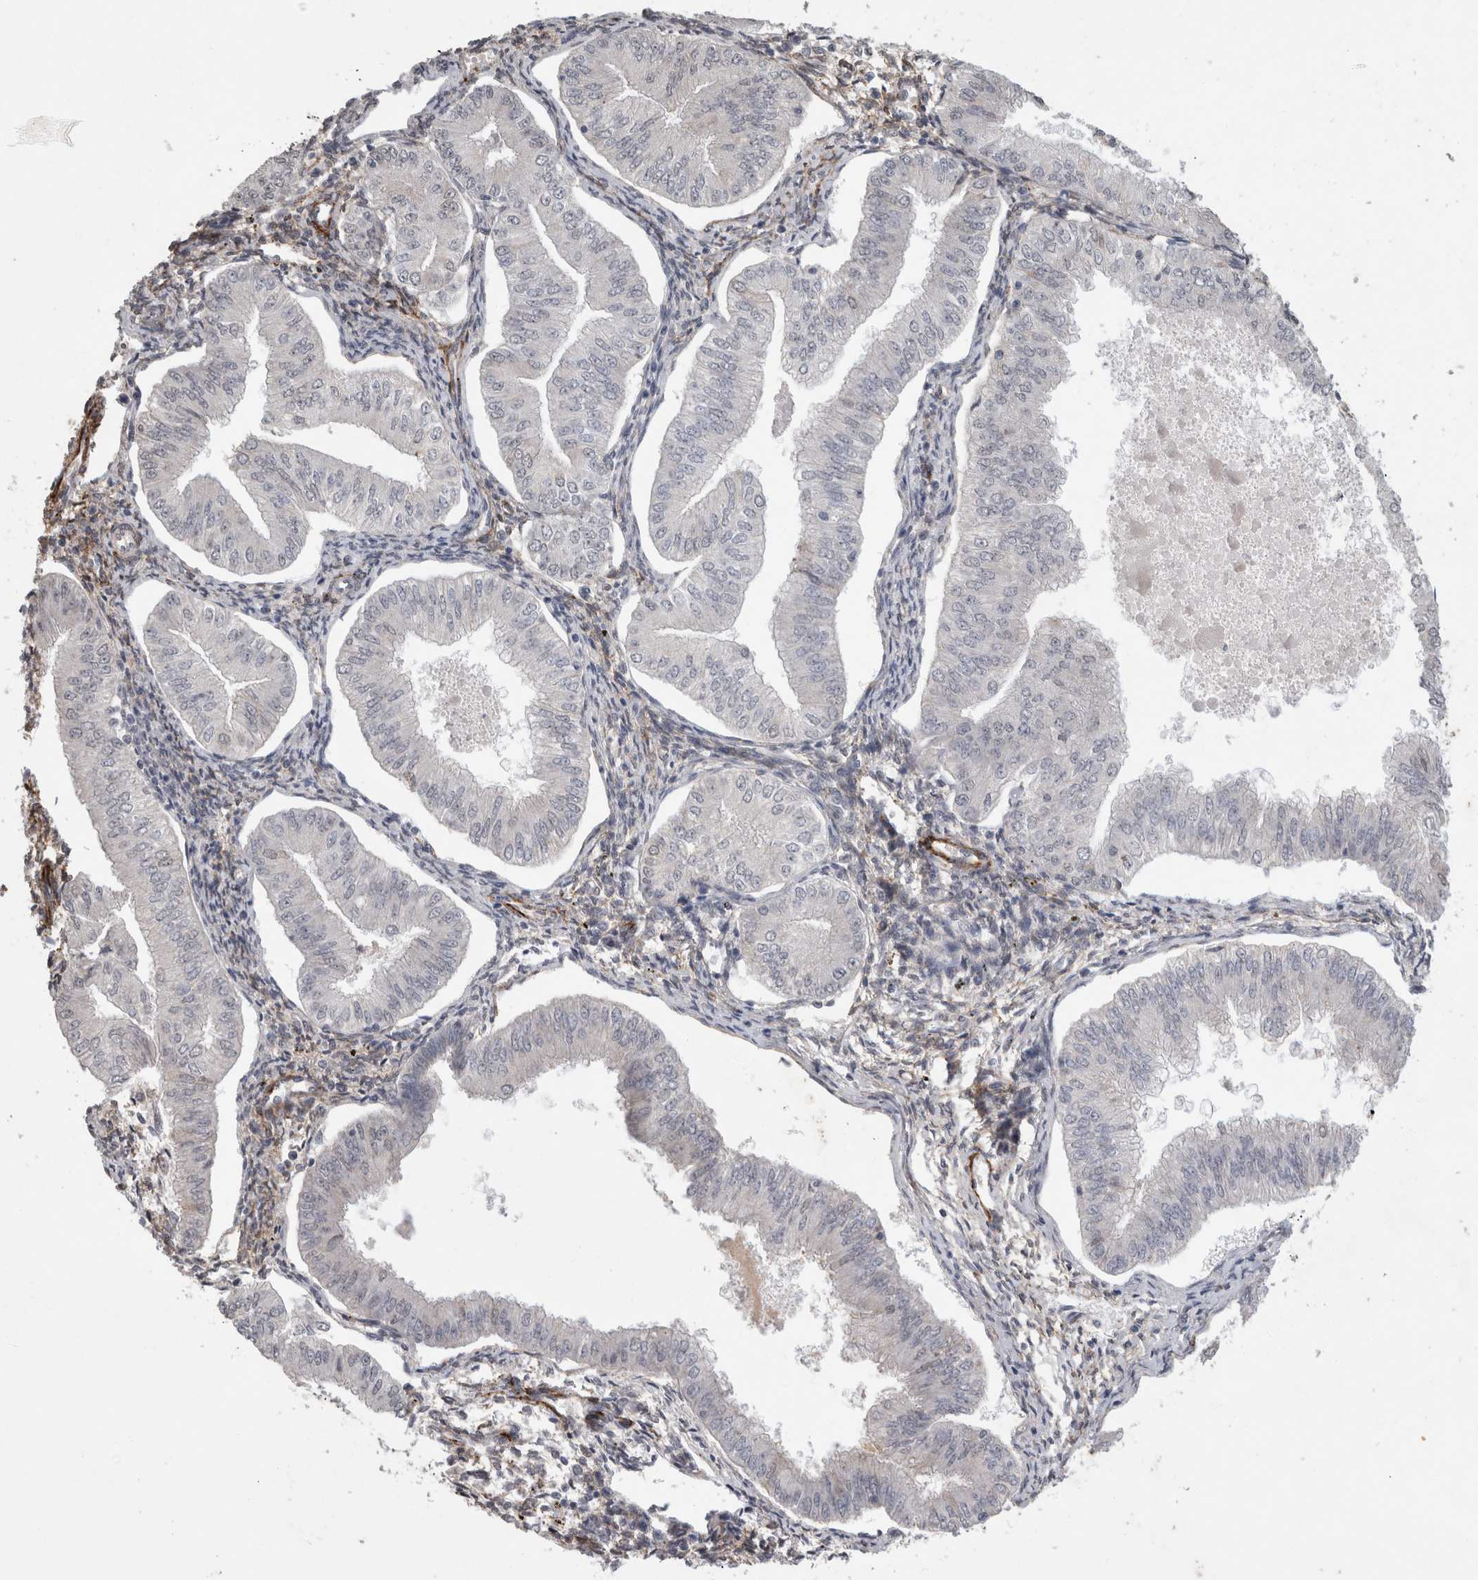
{"staining": {"intensity": "negative", "quantity": "none", "location": "none"}, "tissue": "endometrial cancer", "cell_type": "Tumor cells", "image_type": "cancer", "snomed": [{"axis": "morphology", "description": "Normal tissue, NOS"}, {"axis": "morphology", "description": "Adenocarcinoma, NOS"}, {"axis": "topography", "description": "Endometrium"}], "caption": "An immunohistochemistry micrograph of adenocarcinoma (endometrial) is shown. There is no staining in tumor cells of adenocarcinoma (endometrial).", "gene": "CDH13", "patient": {"sex": "female", "age": 53}}